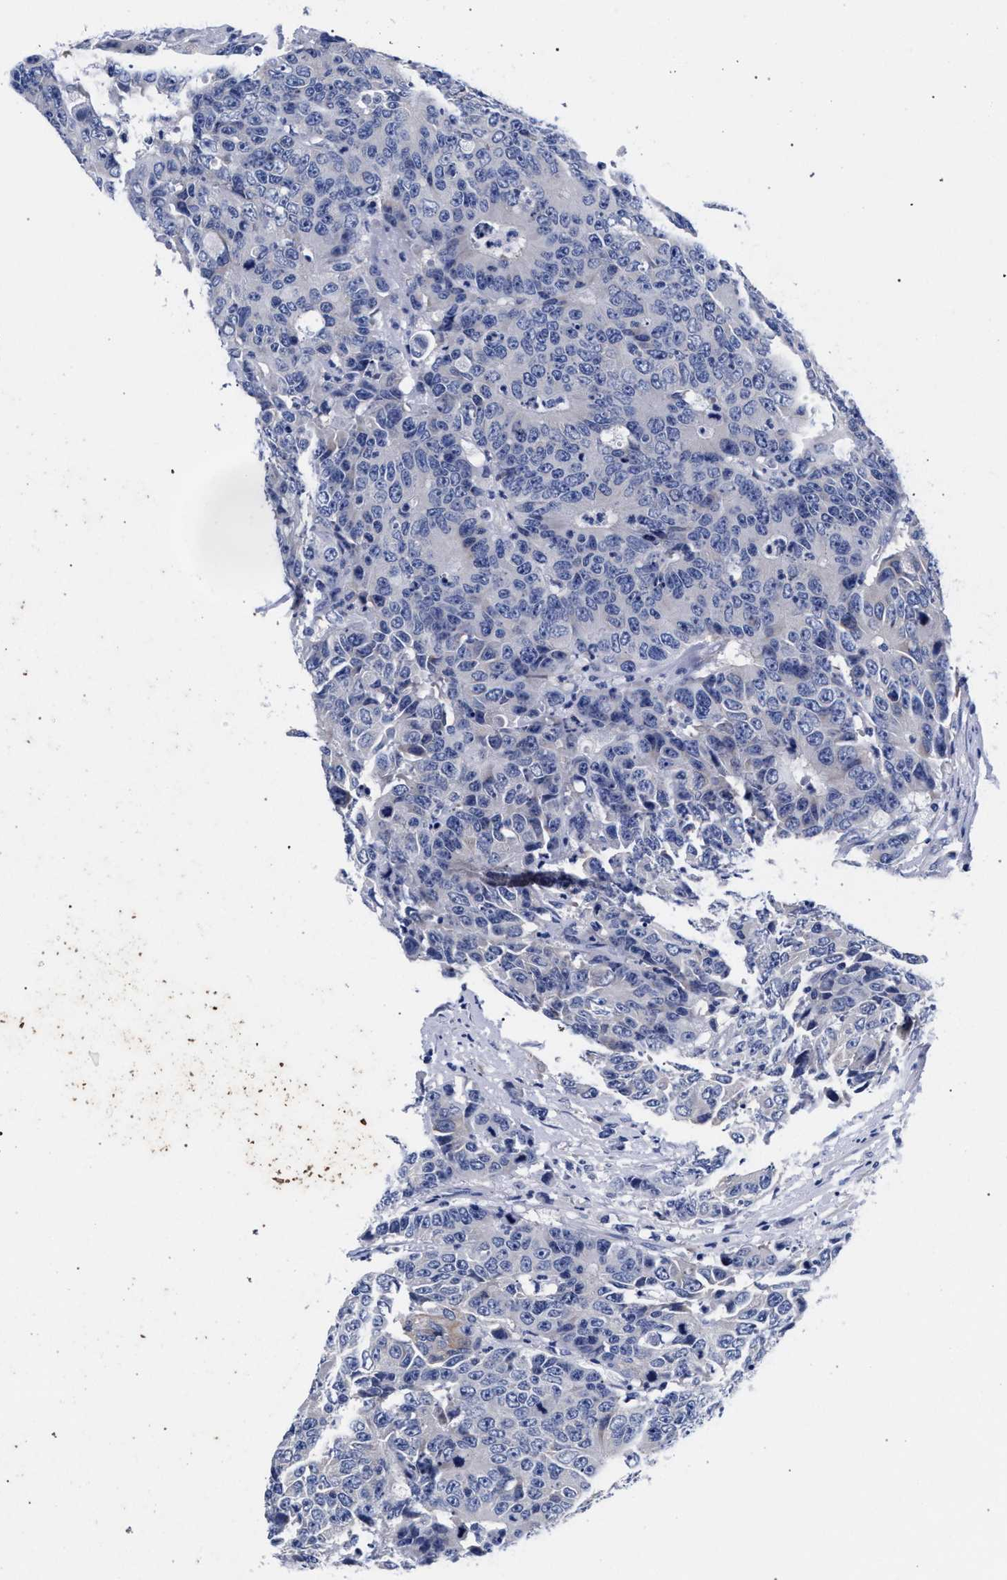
{"staining": {"intensity": "negative", "quantity": "none", "location": "none"}, "tissue": "colorectal cancer", "cell_type": "Tumor cells", "image_type": "cancer", "snomed": [{"axis": "morphology", "description": "Adenocarcinoma, NOS"}, {"axis": "topography", "description": "Colon"}], "caption": "Tumor cells show no significant protein expression in colorectal adenocarcinoma.", "gene": "AKAP4", "patient": {"sex": "female", "age": 86}}